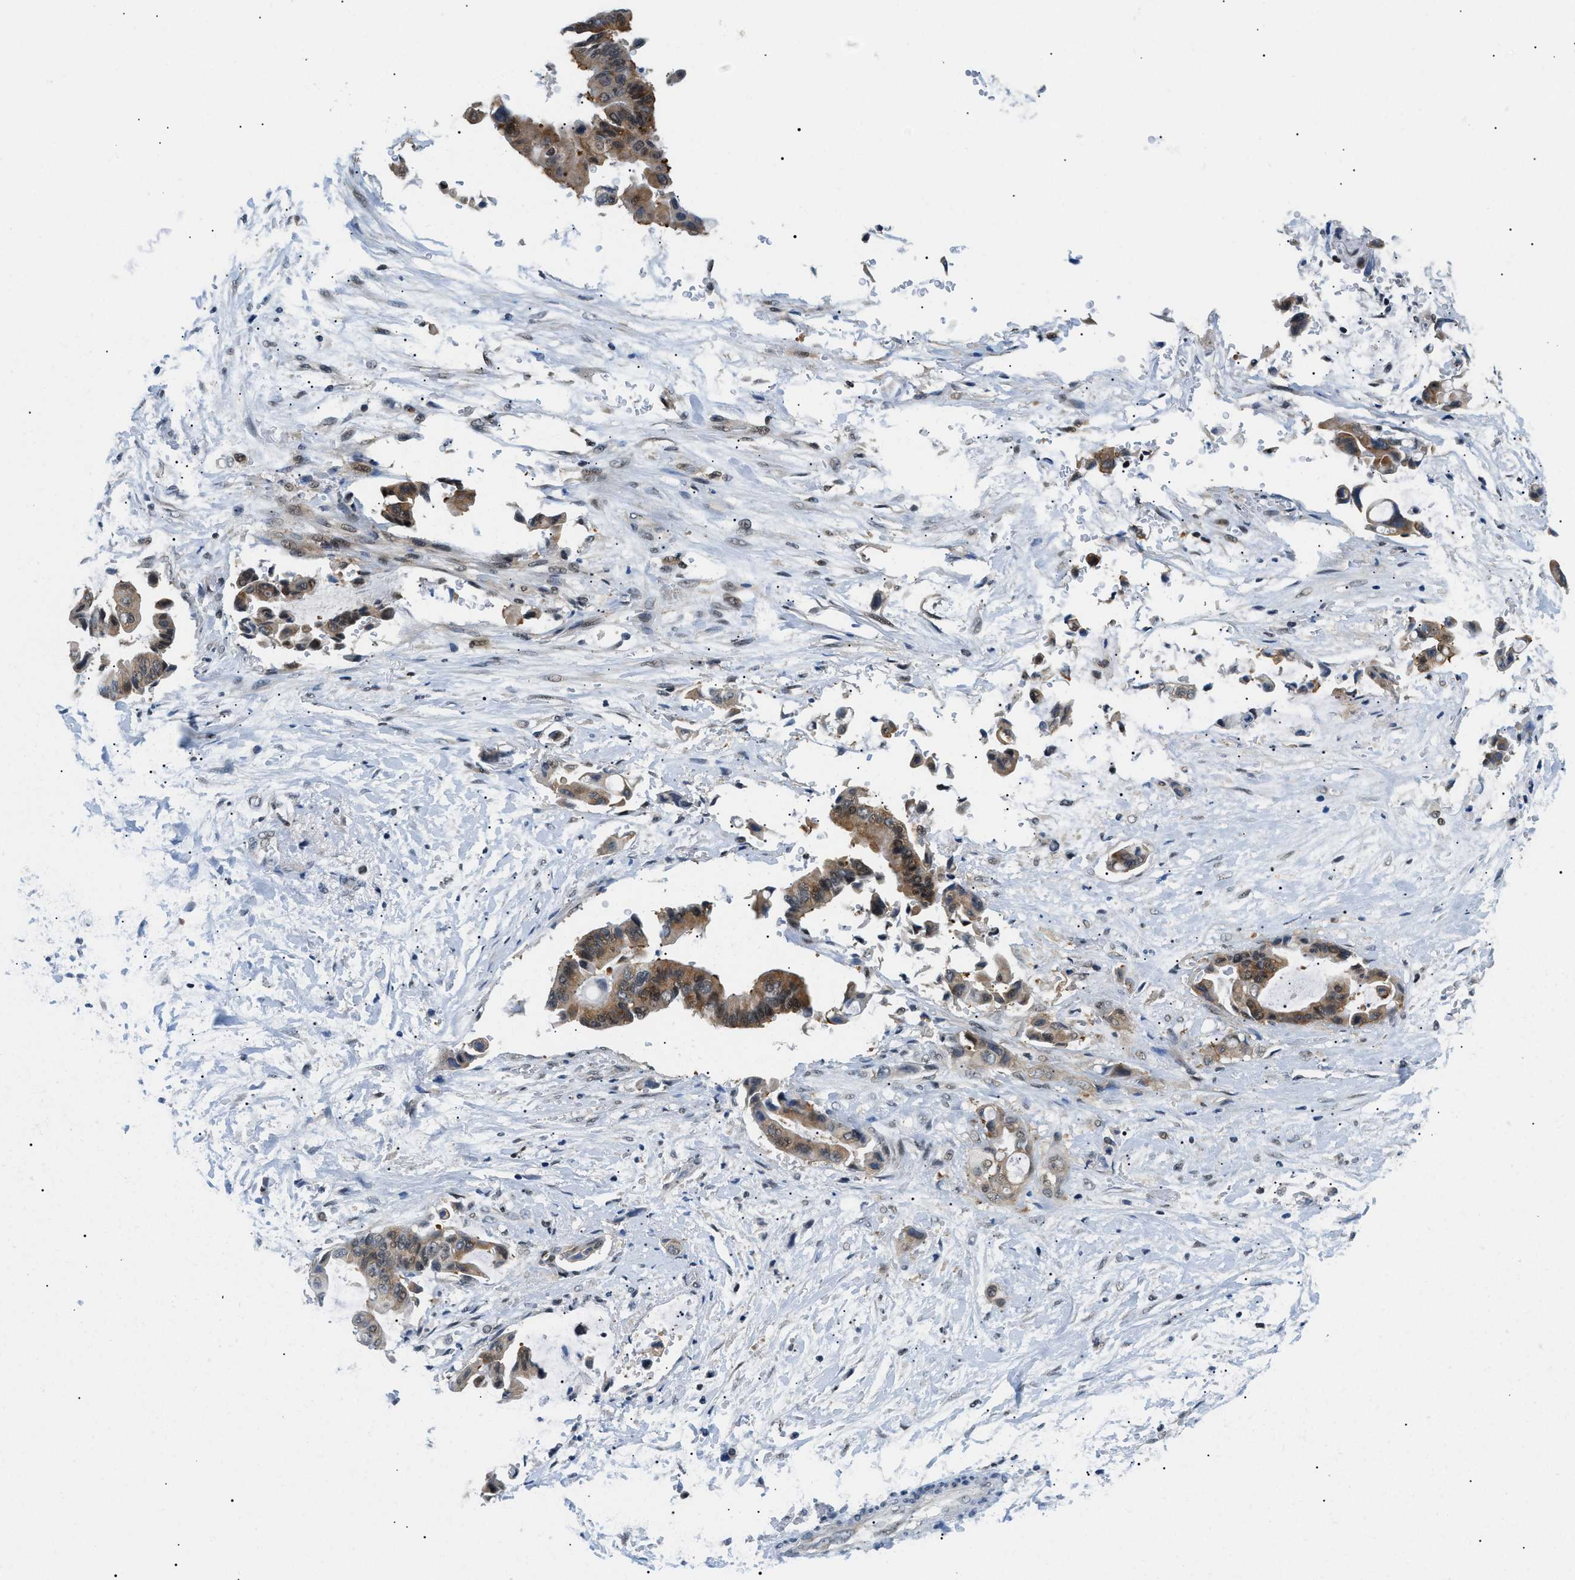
{"staining": {"intensity": "moderate", "quantity": ">75%", "location": "cytoplasmic/membranous,nuclear"}, "tissue": "liver cancer", "cell_type": "Tumor cells", "image_type": "cancer", "snomed": [{"axis": "morphology", "description": "Cholangiocarcinoma"}, {"axis": "topography", "description": "Liver"}], "caption": "Liver cancer stained for a protein displays moderate cytoplasmic/membranous and nuclear positivity in tumor cells.", "gene": "RBM15", "patient": {"sex": "female", "age": 61}}